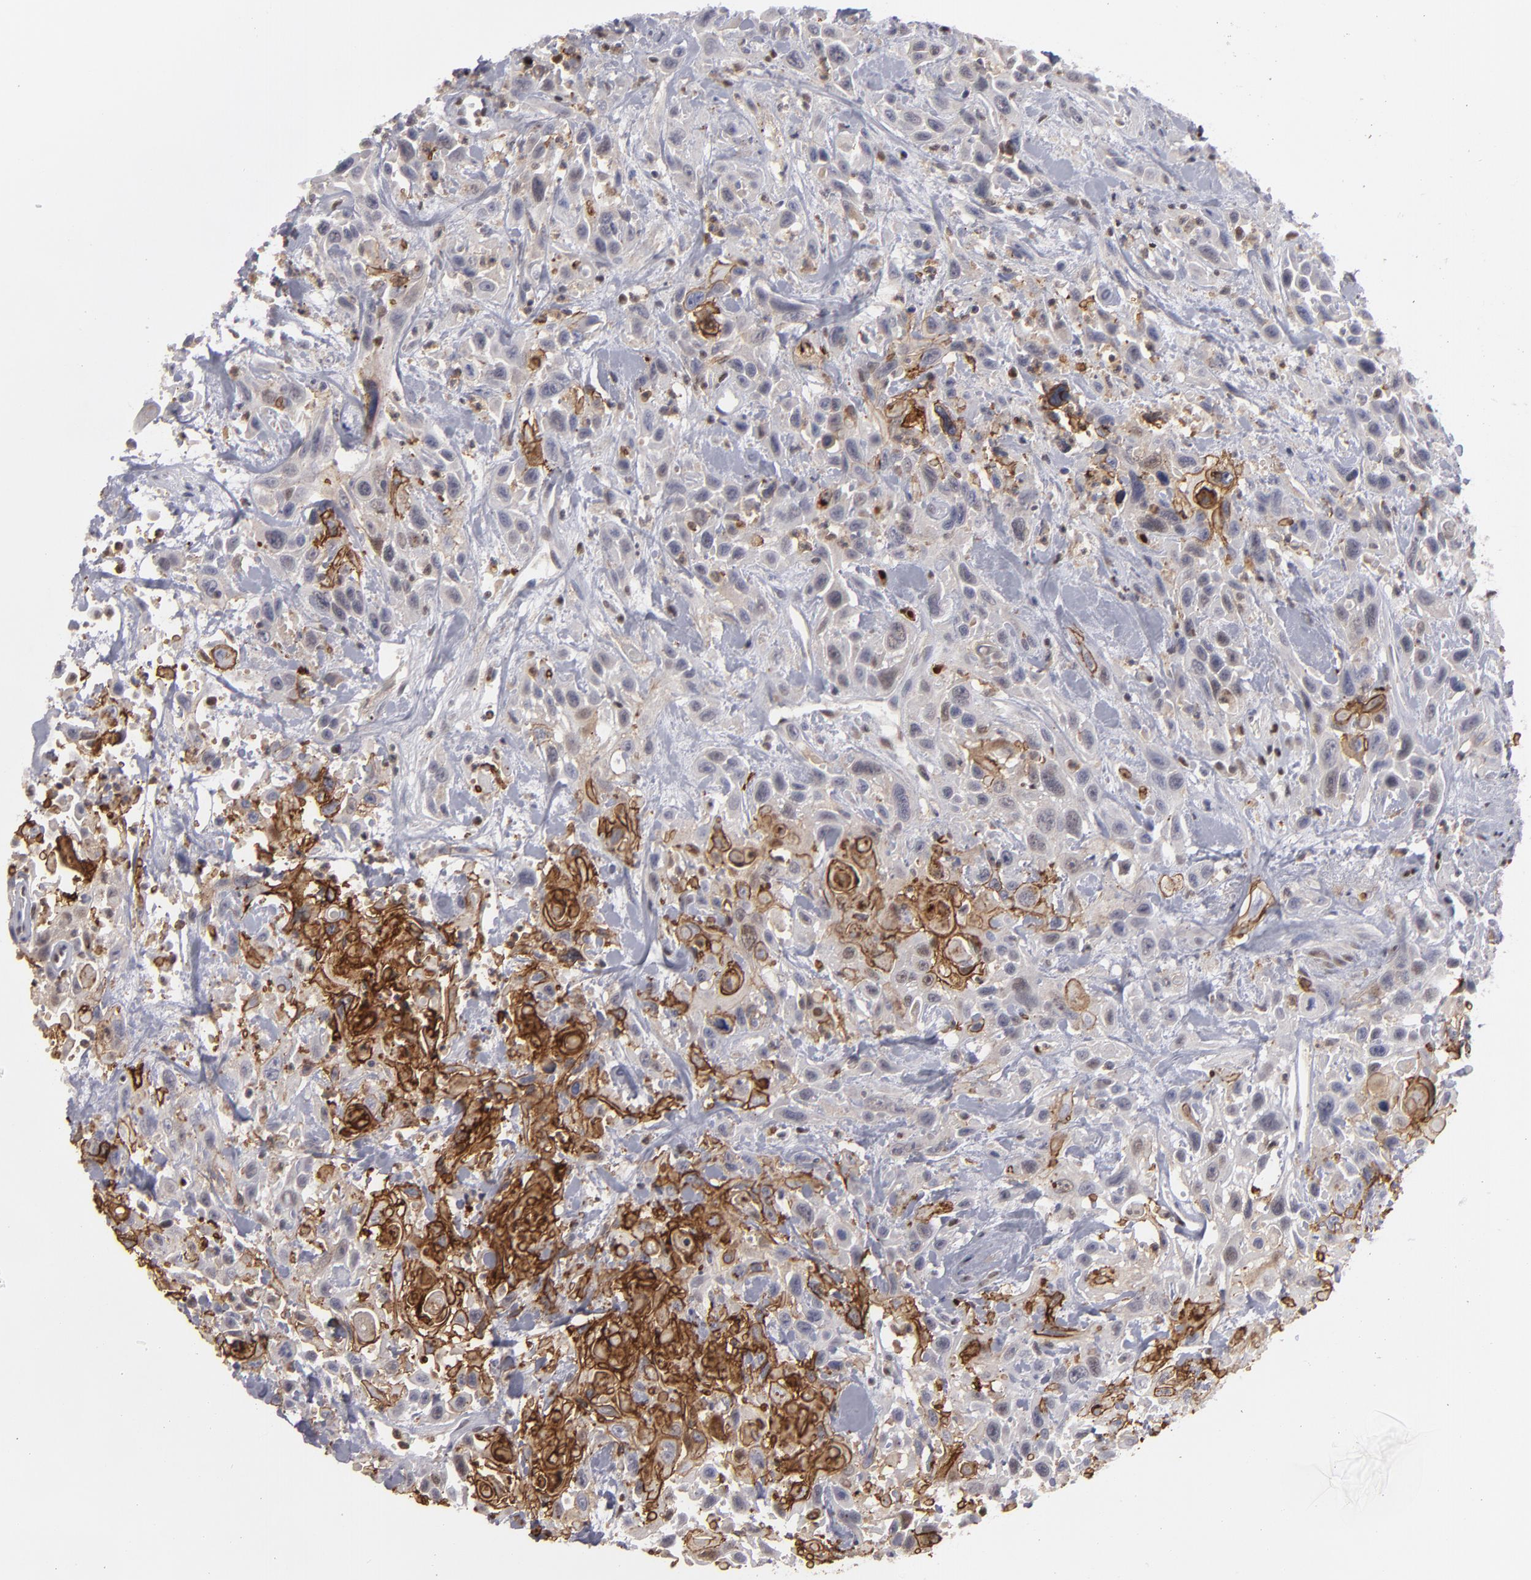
{"staining": {"intensity": "moderate", "quantity": "25%-75%", "location": "cytoplasmic/membranous,nuclear"}, "tissue": "urothelial cancer", "cell_type": "Tumor cells", "image_type": "cancer", "snomed": [{"axis": "morphology", "description": "Urothelial carcinoma, High grade"}, {"axis": "topography", "description": "Urinary bladder"}], "caption": "Approximately 25%-75% of tumor cells in human urothelial carcinoma (high-grade) display moderate cytoplasmic/membranous and nuclear protein expression as visualized by brown immunohistochemical staining.", "gene": "GSR", "patient": {"sex": "female", "age": 84}}